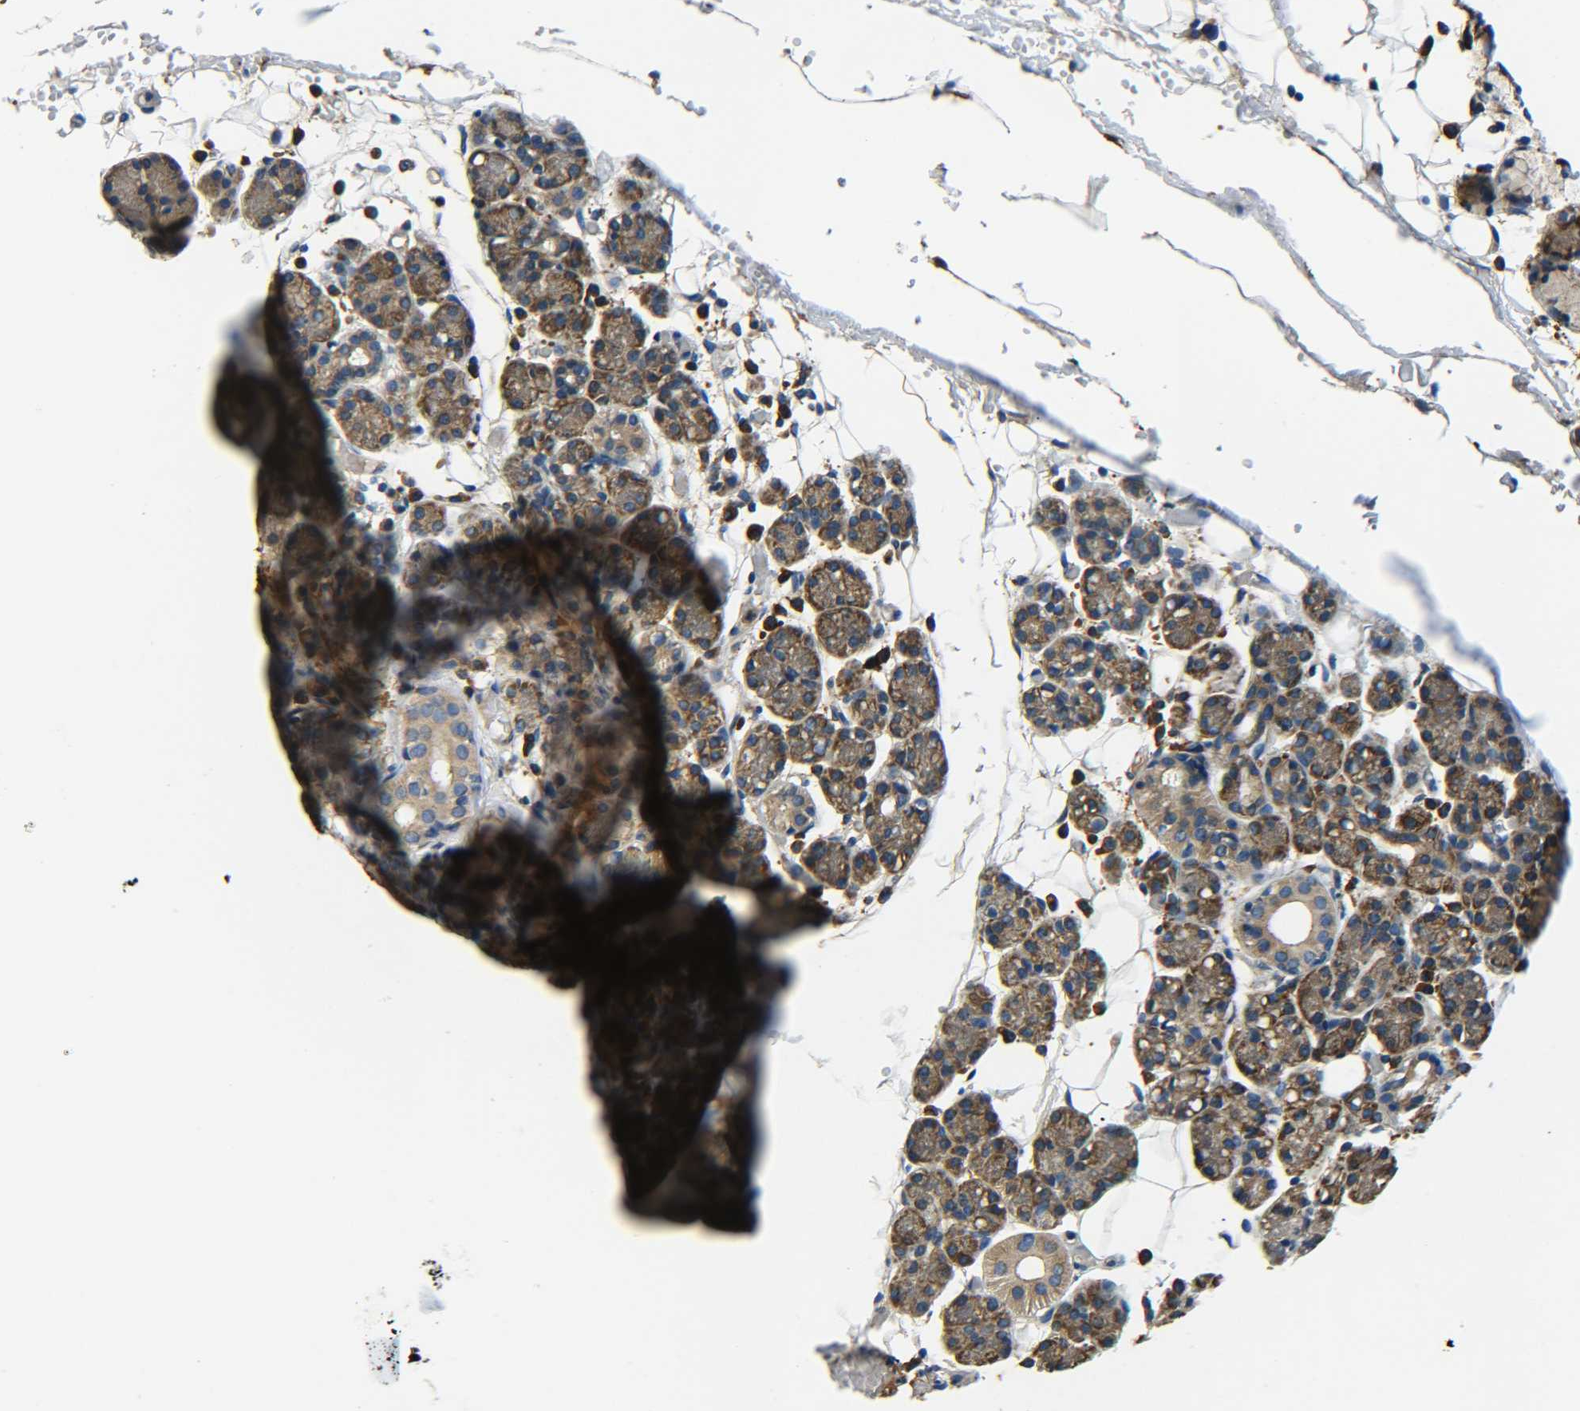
{"staining": {"intensity": "moderate", "quantity": ">75%", "location": "cytoplasmic/membranous"}, "tissue": "salivary gland", "cell_type": "Glandular cells", "image_type": "normal", "snomed": [{"axis": "morphology", "description": "Normal tissue, NOS"}, {"axis": "topography", "description": "Salivary gland"}], "caption": "This photomicrograph shows IHC staining of normal salivary gland, with medium moderate cytoplasmic/membranous staining in approximately >75% of glandular cells.", "gene": "PREB", "patient": {"sex": "male", "age": 63}}